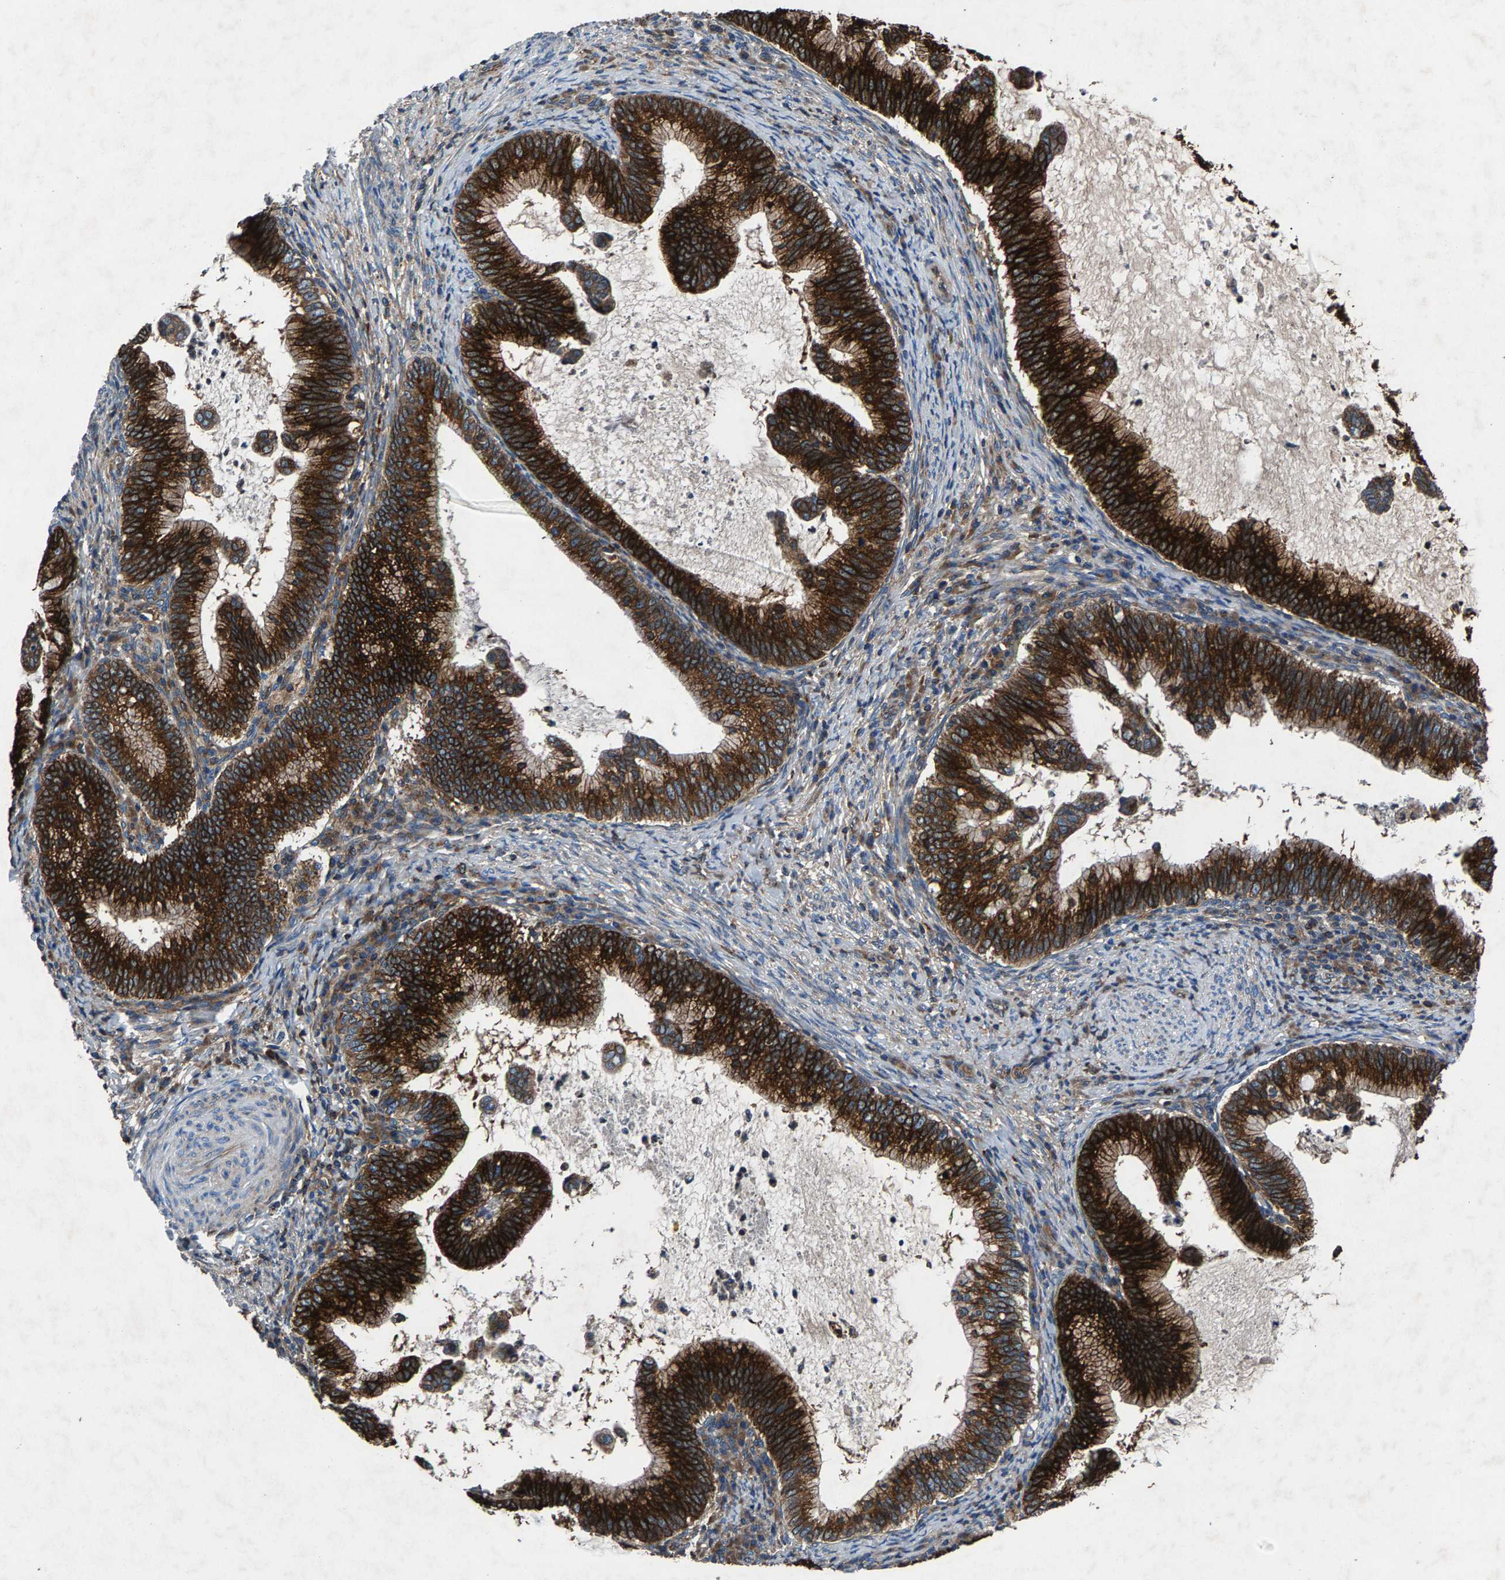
{"staining": {"intensity": "strong", "quantity": ">75%", "location": "cytoplasmic/membranous"}, "tissue": "cervical cancer", "cell_type": "Tumor cells", "image_type": "cancer", "snomed": [{"axis": "morphology", "description": "Adenocarcinoma, NOS"}, {"axis": "topography", "description": "Cervix"}], "caption": "An image of cervical cancer stained for a protein displays strong cytoplasmic/membranous brown staining in tumor cells.", "gene": "LPCAT1", "patient": {"sex": "female", "age": 36}}